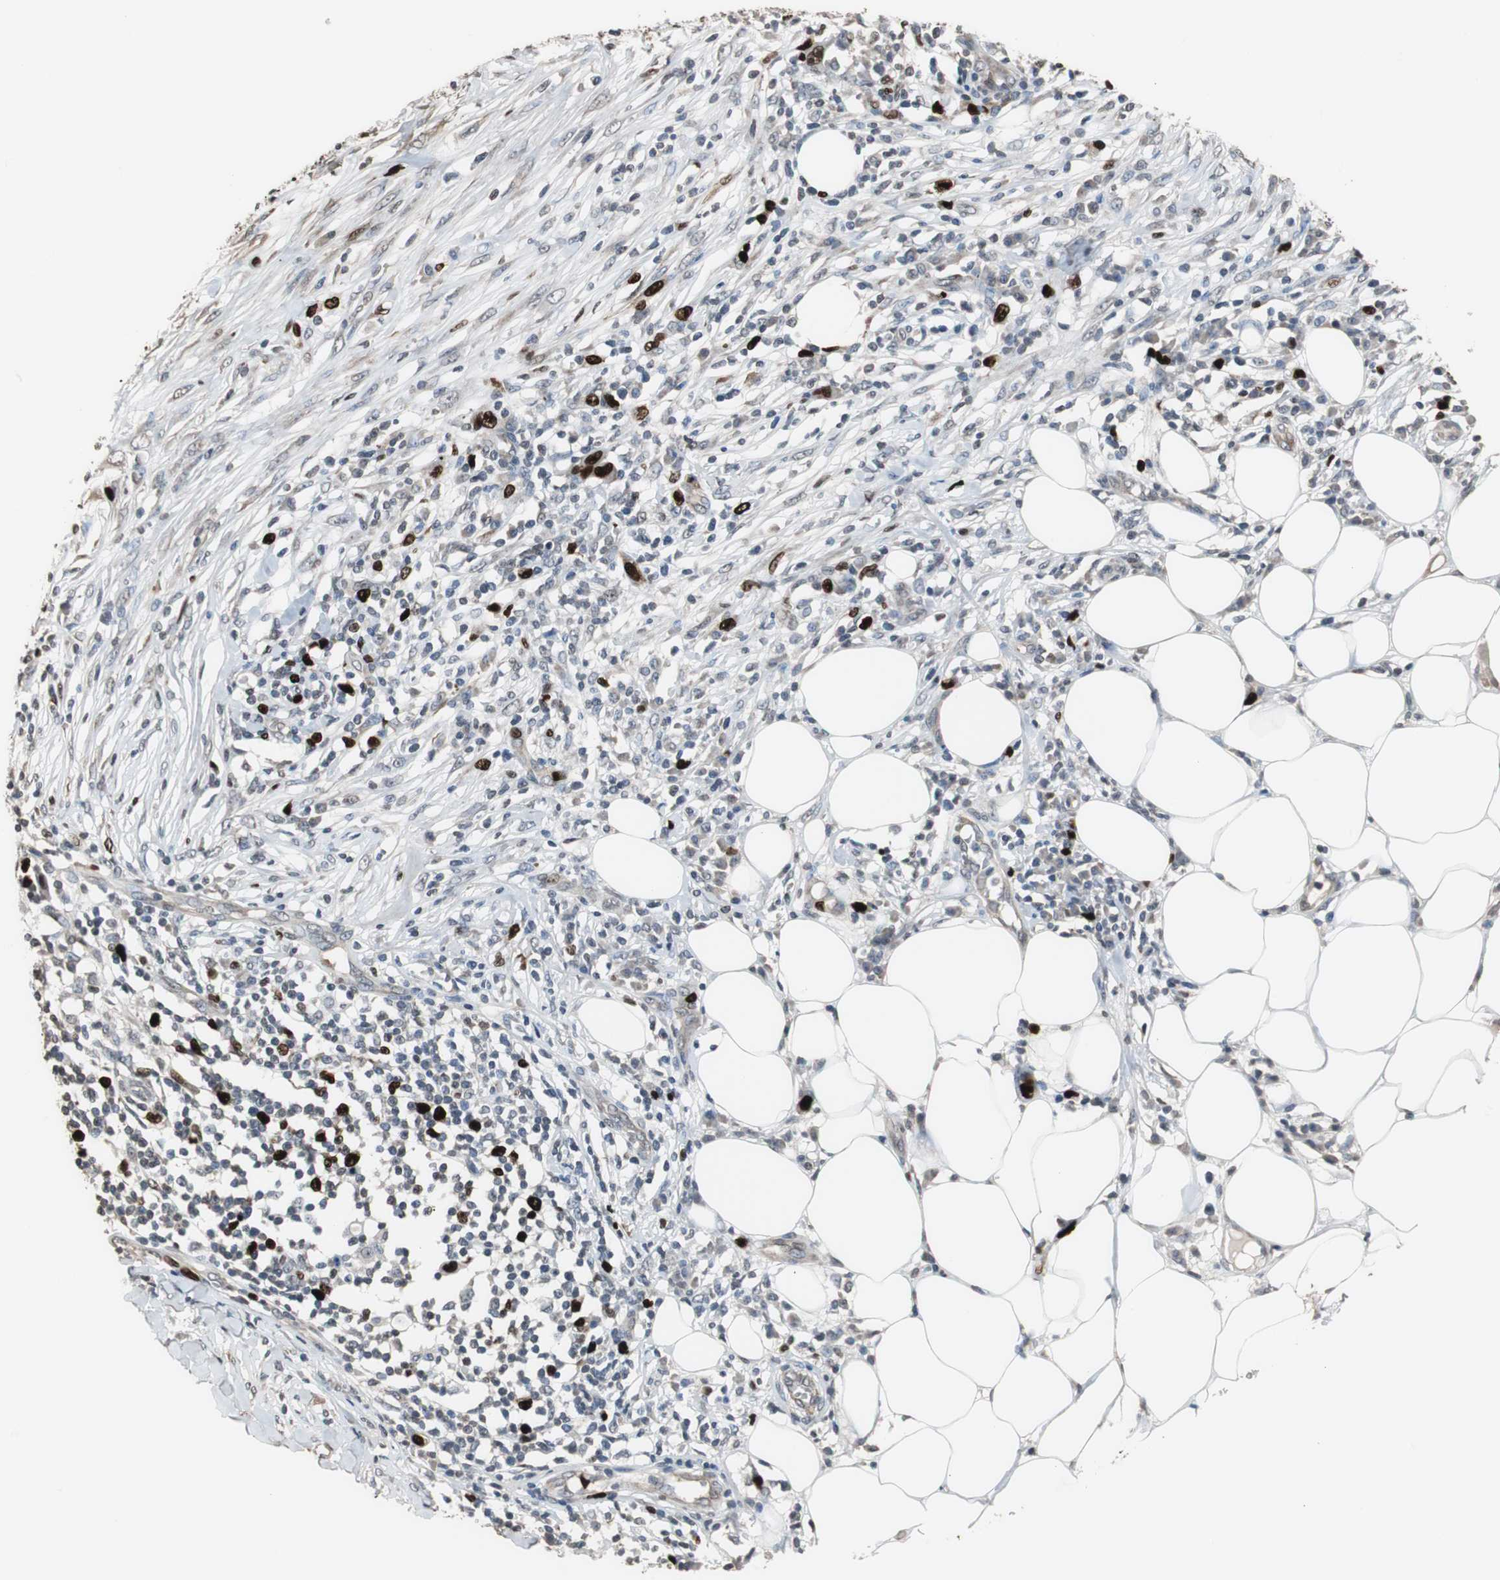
{"staining": {"intensity": "strong", "quantity": "25%-75%", "location": "nuclear"}, "tissue": "skin cancer", "cell_type": "Tumor cells", "image_type": "cancer", "snomed": [{"axis": "morphology", "description": "Squamous cell carcinoma, NOS"}, {"axis": "topography", "description": "Skin"}], "caption": "Tumor cells demonstrate high levels of strong nuclear positivity in approximately 25%-75% of cells in squamous cell carcinoma (skin).", "gene": "TOP2A", "patient": {"sex": "male", "age": 24}}